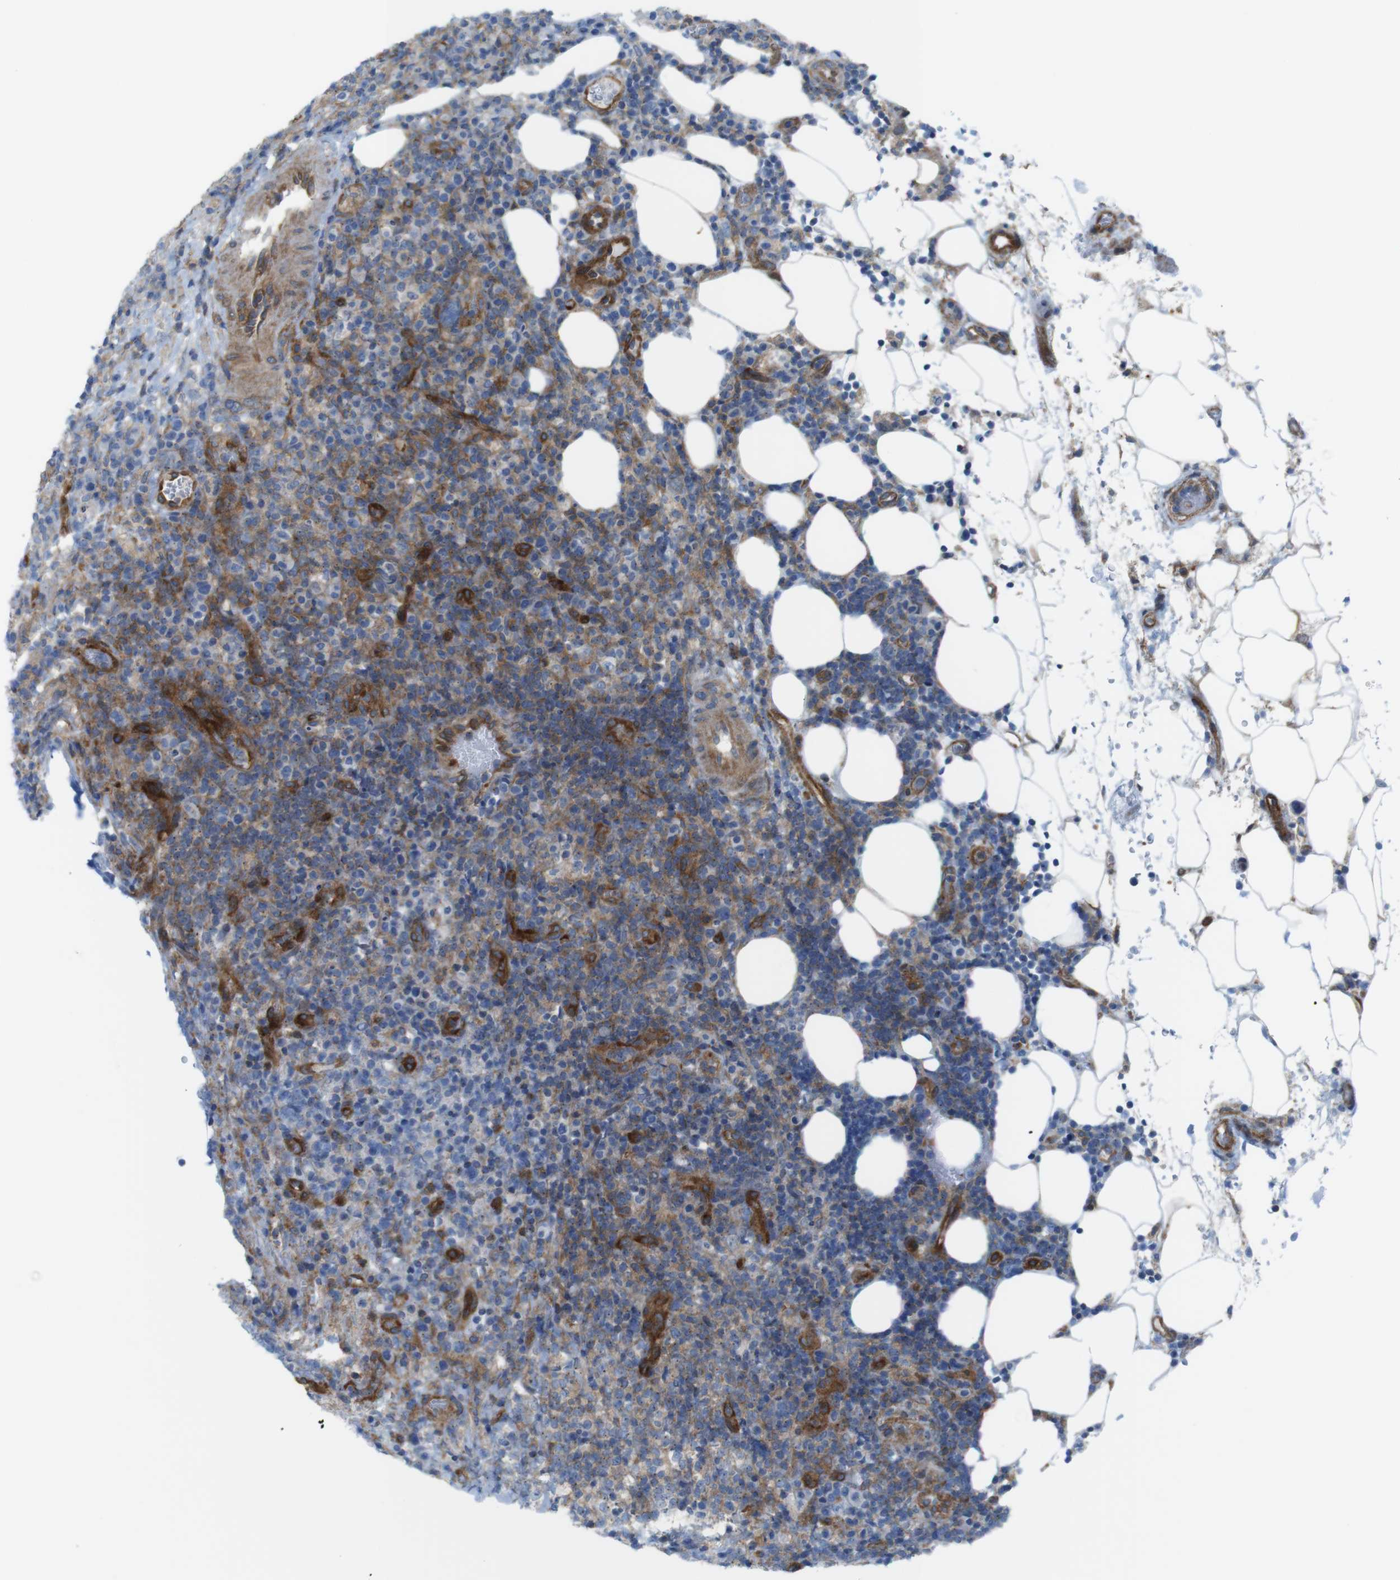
{"staining": {"intensity": "weak", "quantity": ">75%", "location": "cytoplasmic/membranous"}, "tissue": "lymphoma", "cell_type": "Tumor cells", "image_type": "cancer", "snomed": [{"axis": "morphology", "description": "Malignant lymphoma, non-Hodgkin's type, High grade"}, {"axis": "topography", "description": "Lymph node"}], "caption": "The immunohistochemical stain shows weak cytoplasmic/membranous staining in tumor cells of malignant lymphoma, non-Hodgkin's type (high-grade) tissue.", "gene": "DIAPH2", "patient": {"sex": "female", "age": 76}}